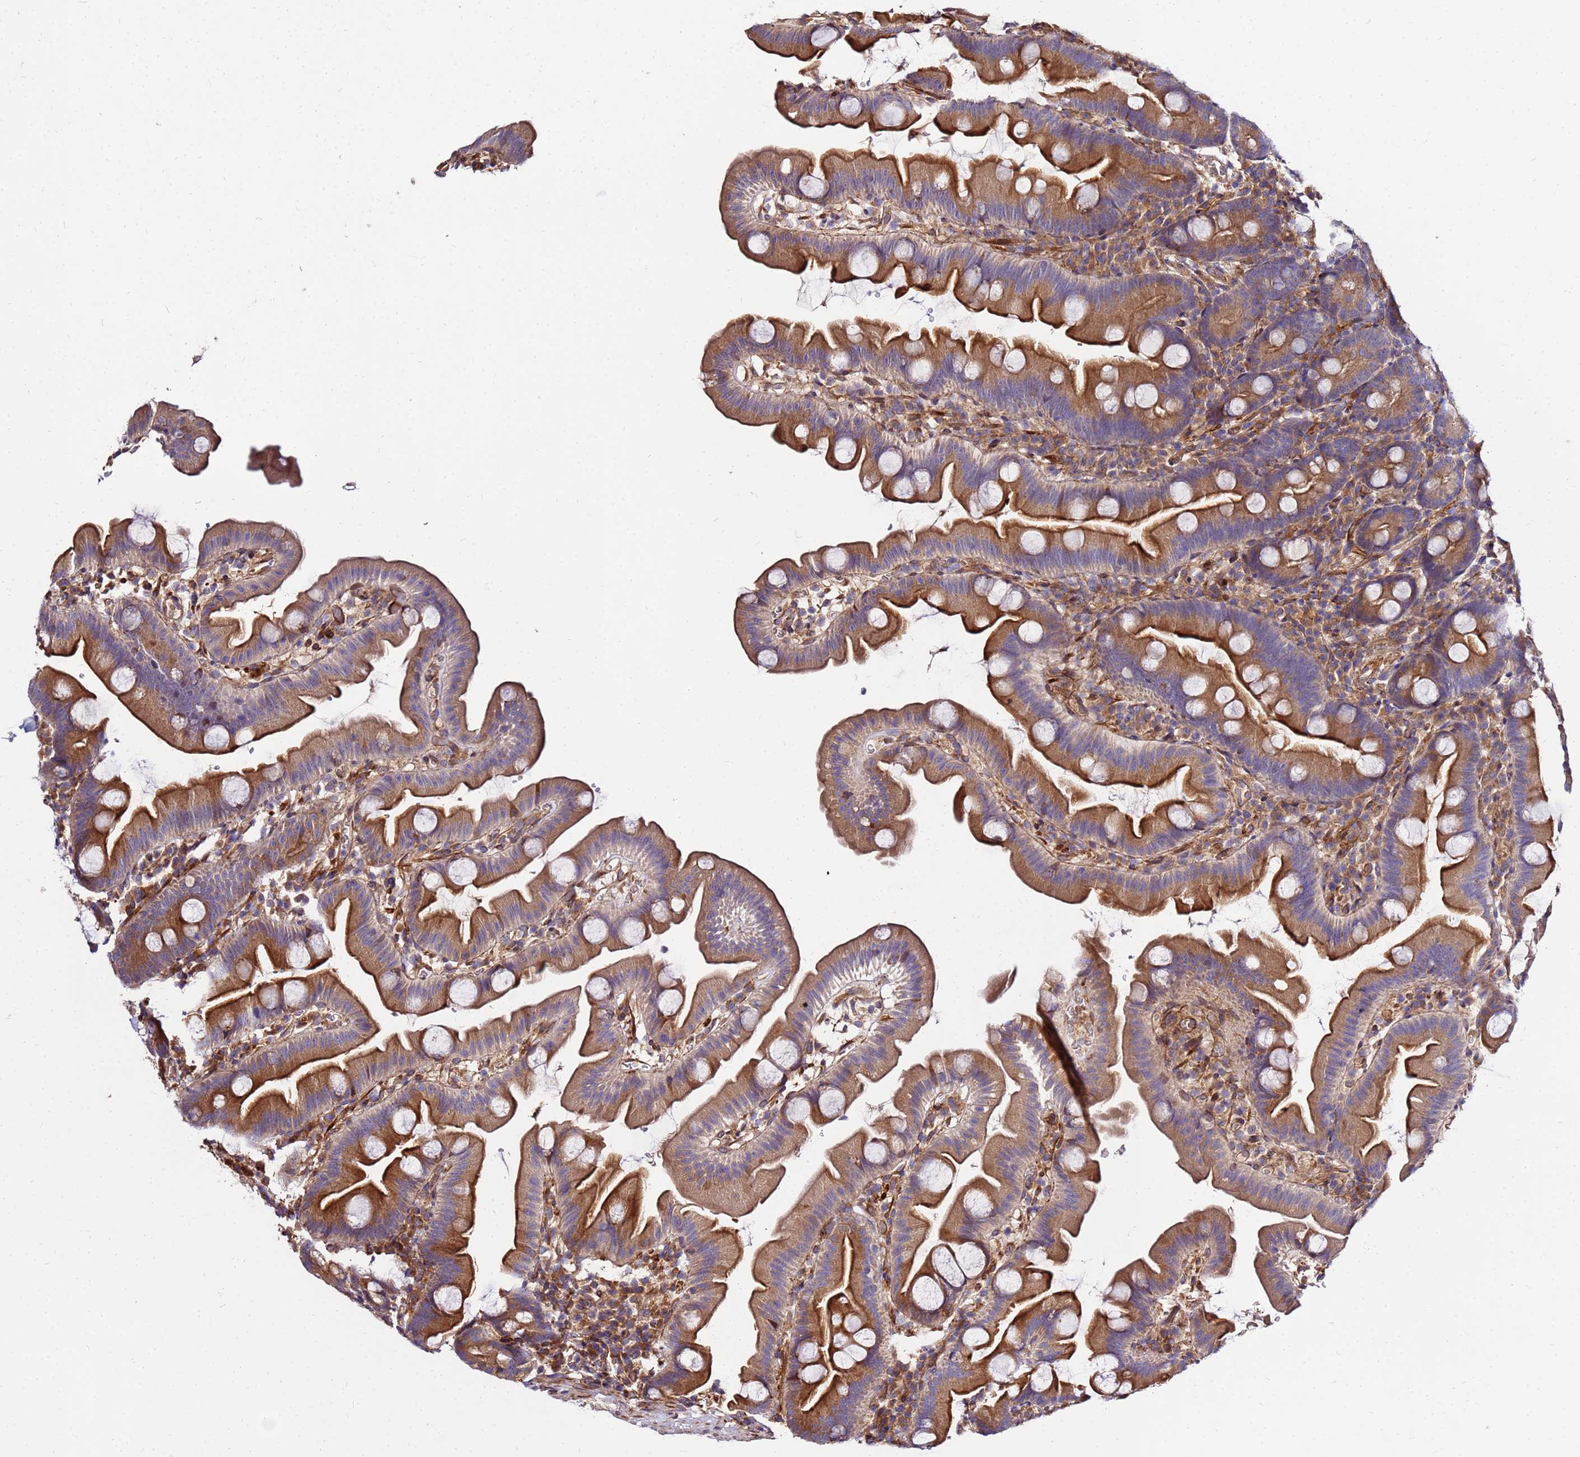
{"staining": {"intensity": "strong", "quantity": ">75%", "location": "cytoplasmic/membranous"}, "tissue": "small intestine", "cell_type": "Glandular cells", "image_type": "normal", "snomed": [{"axis": "morphology", "description": "Normal tissue, NOS"}, {"axis": "topography", "description": "Small intestine"}], "caption": "High-power microscopy captured an immunohistochemistry (IHC) image of benign small intestine, revealing strong cytoplasmic/membranous expression in approximately >75% of glandular cells. The staining is performed using DAB brown chromogen to label protein expression. The nuclei are counter-stained blue using hematoxylin.", "gene": "WWC2", "patient": {"sex": "female", "age": 68}}